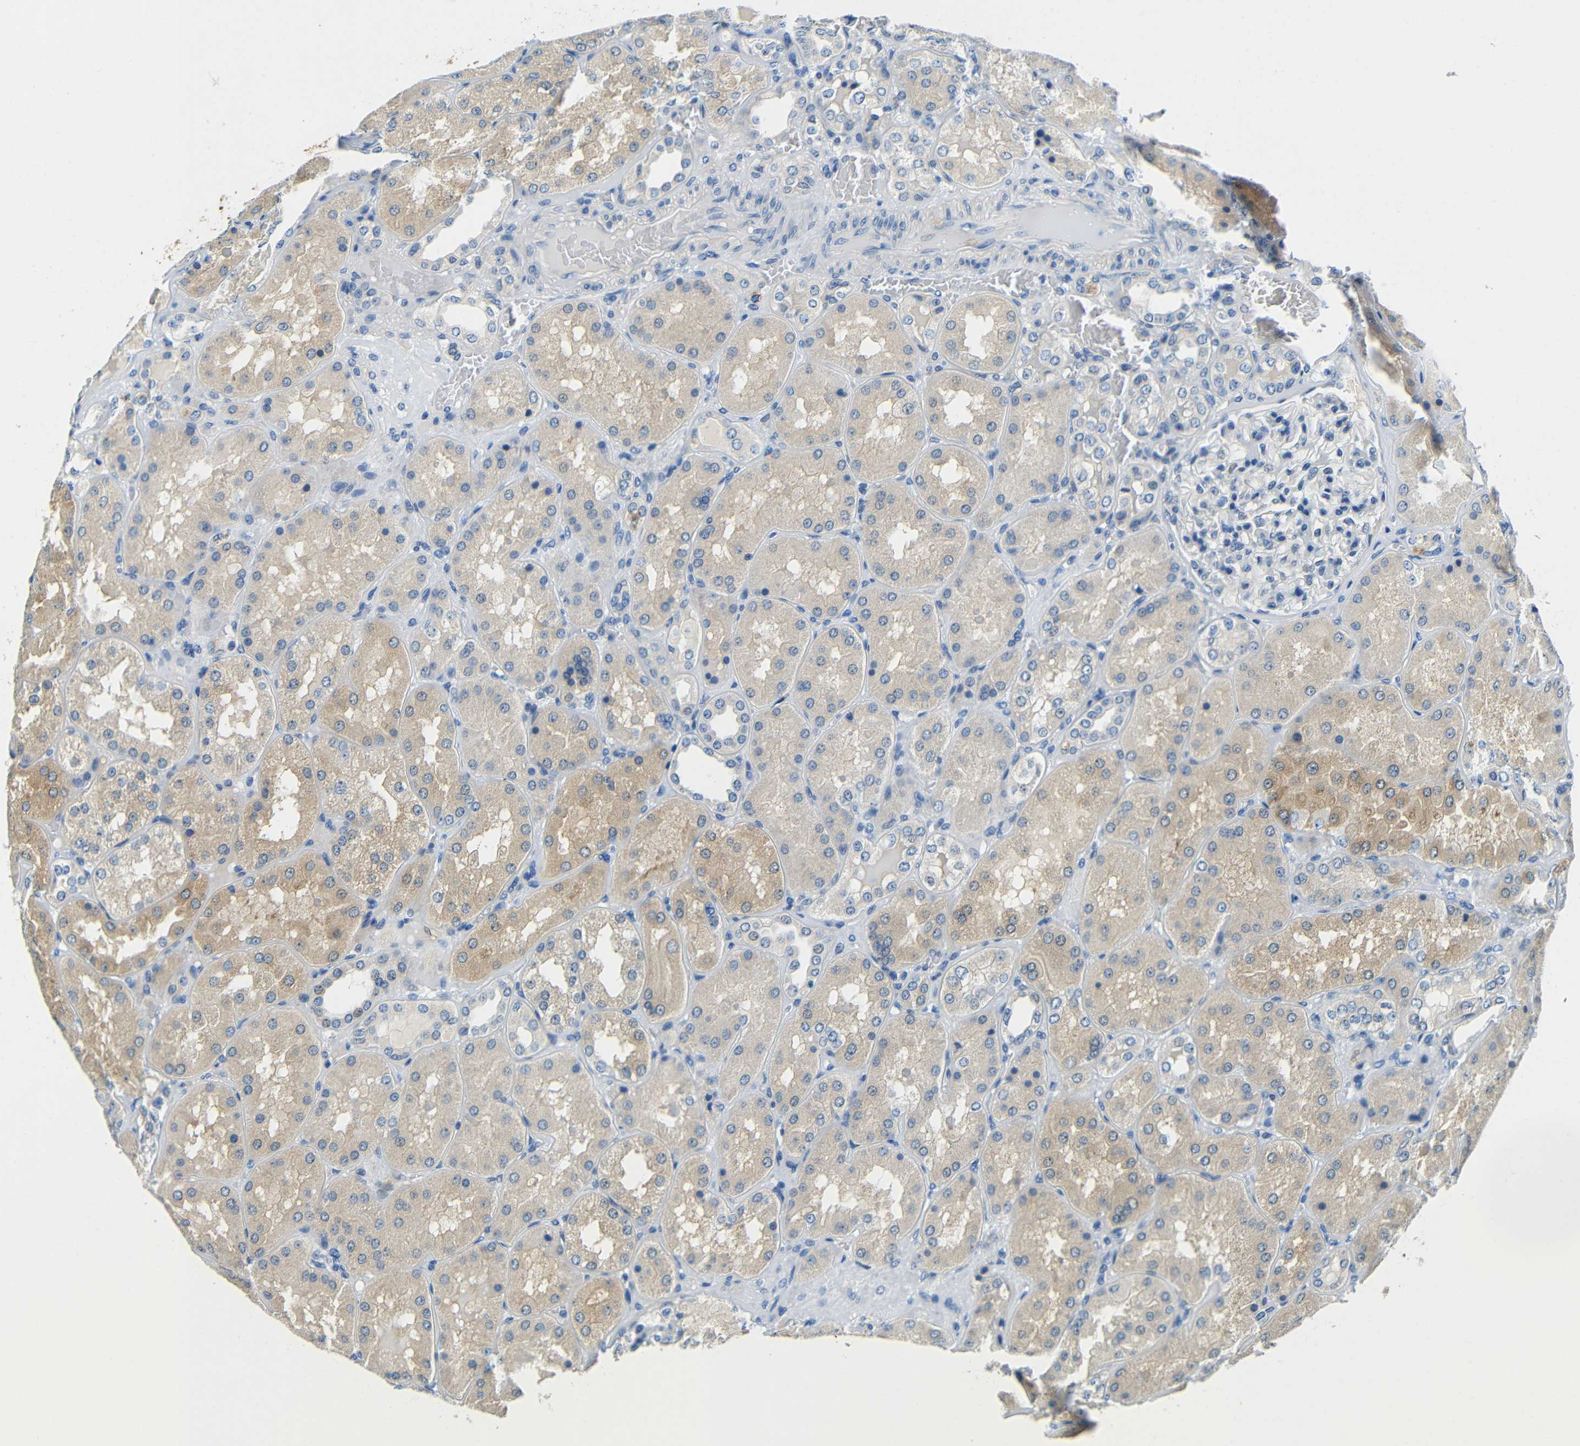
{"staining": {"intensity": "negative", "quantity": "none", "location": "none"}, "tissue": "kidney", "cell_type": "Cells in glomeruli", "image_type": "normal", "snomed": [{"axis": "morphology", "description": "Normal tissue, NOS"}, {"axis": "topography", "description": "Kidney"}], "caption": "Immunohistochemistry of unremarkable human kidney displays no expression in cells in glomeruli. (IHC, brightfield microscopy, high magnification).", "gene": "FMO5", "patient": {"sex": "female", "age": 56}}